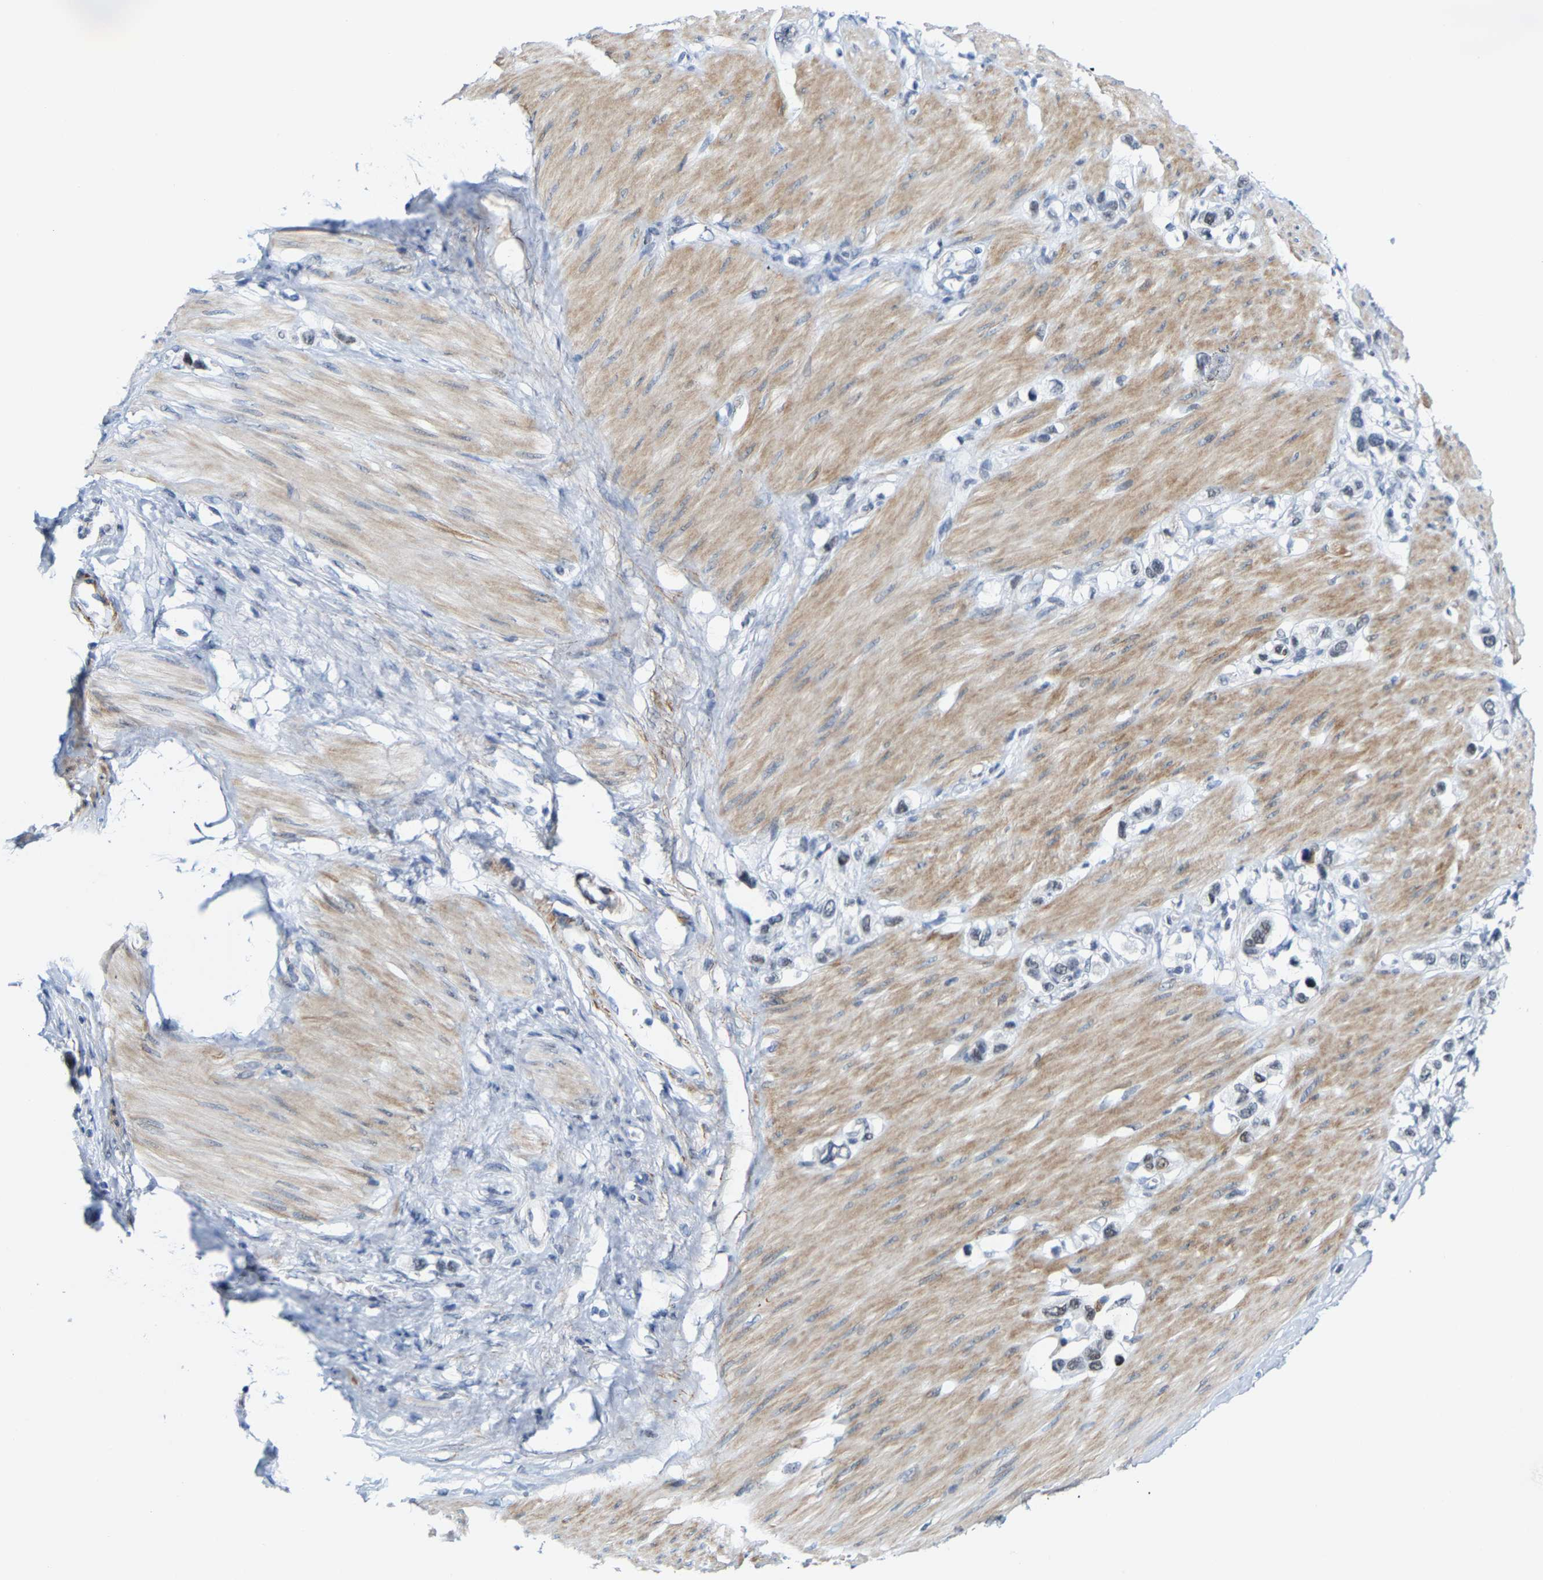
{"staining": {"intensity": "weak", "quantity": "<25%", "location": "nuclear"}, "tissue": "stomach cancer", "cell_type": "Tumor cells", "image_type": "cancer", "snomed": [{"axis": "morphology", "description": "Adenocarcinoma, NOS"}, {"axis": "topography", "description": "Stomach"}], "caption": "Tumor cells are negative for protein expression in human adenocarcinoma (stomach). (DAB immunohistochemistry visualized using brightfield microscopy, high magnification).", "gene": "FAM180A", "patient": {"sex": "female", "age": 65}}